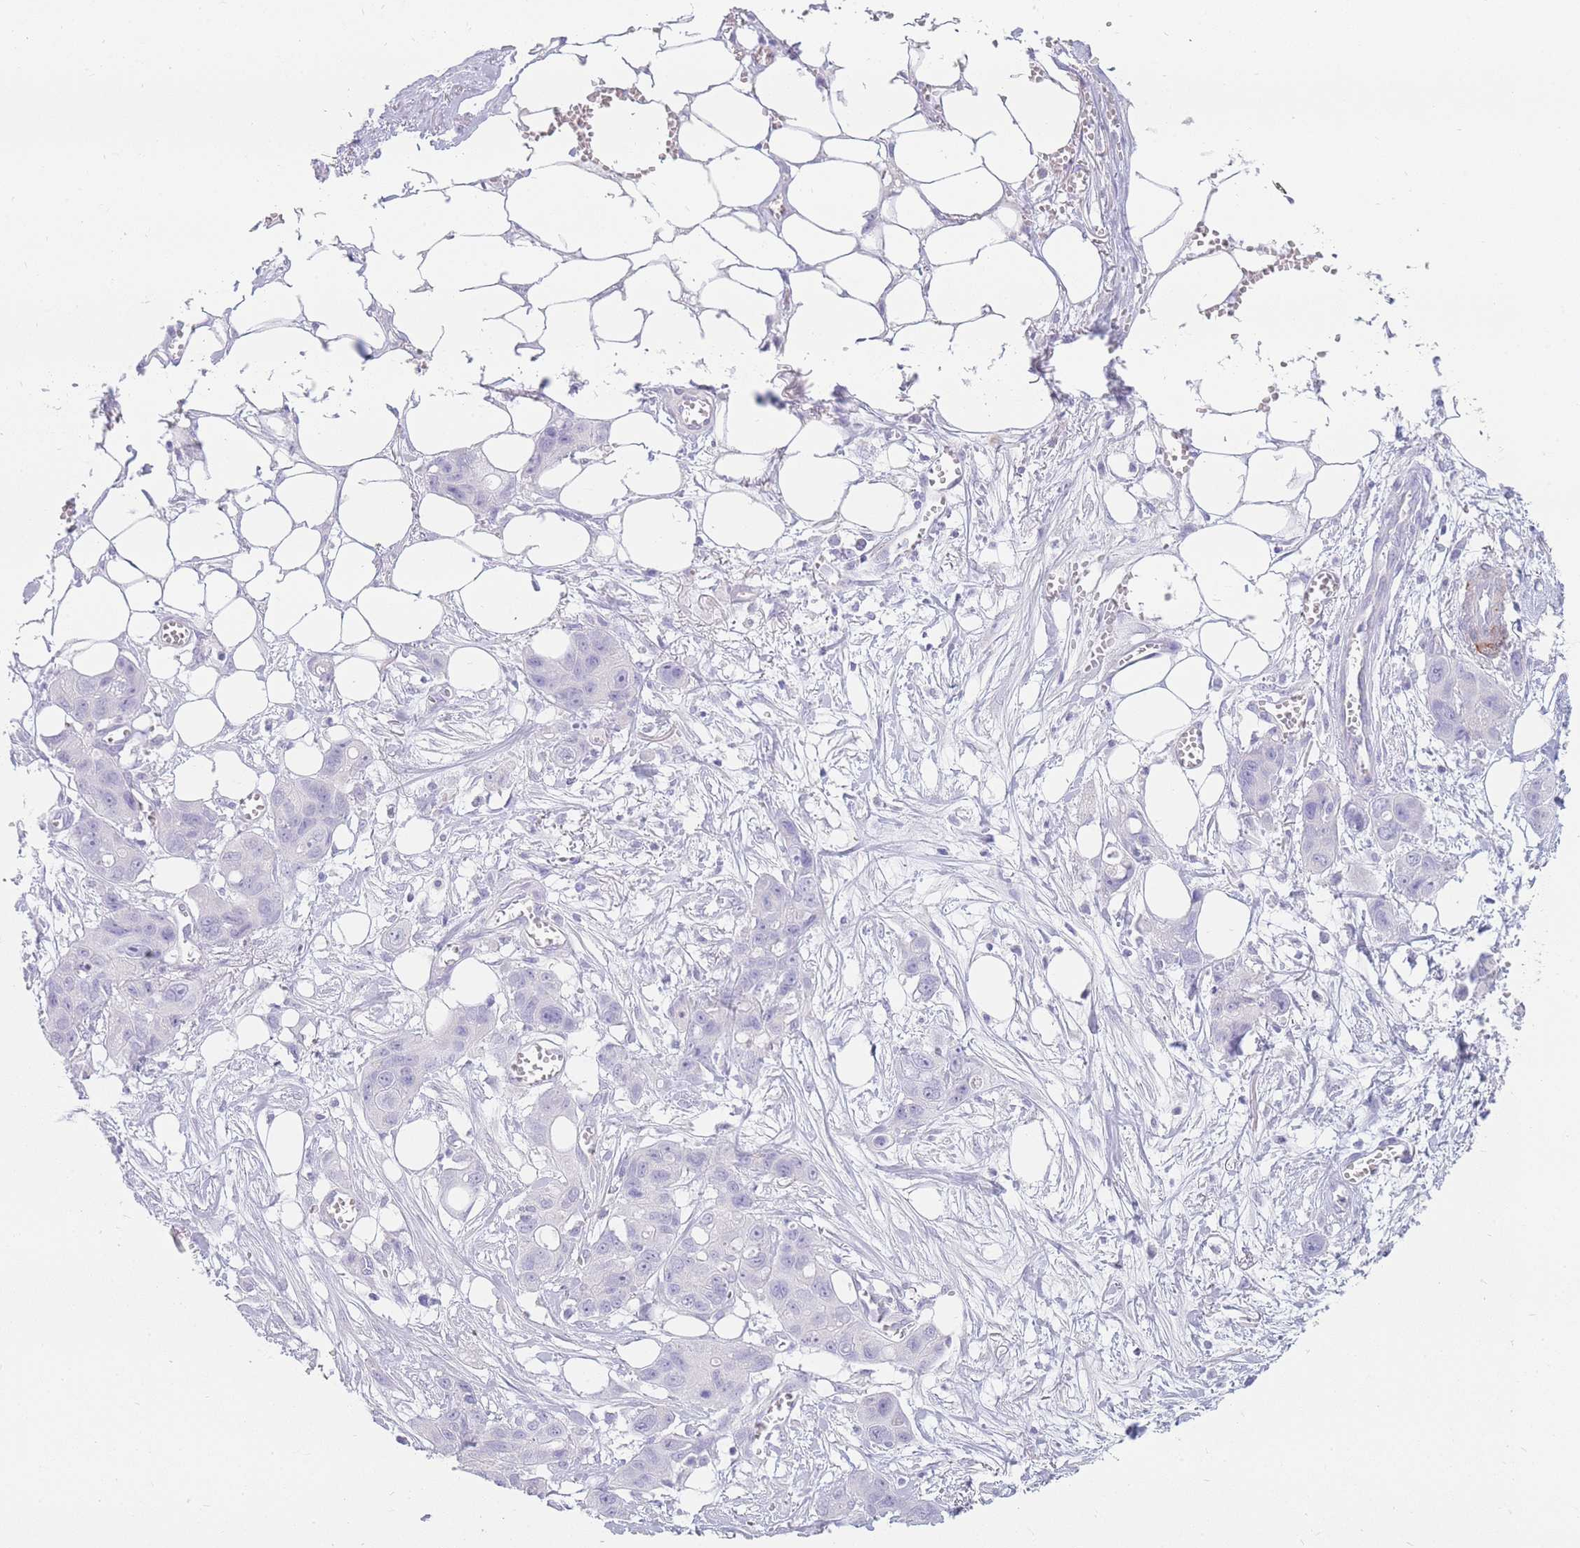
{"staining": {"intensity": "negative", "quantity": "none", "location": "none"}, "tissue": "ovarian cancer", "cell_type": "Tumor cells", "image_type": "cancer", "snomed": [{"axis": "morphology", "description": "Cystadenocarcinoma, mucinous, NOS"}, {"axis": "topography", "description": "Ovary"}], "caption": "This is an immunohistochemistry (IHC) histopathology image of human ovarian cancer (mucinous cystadenocarcinoma). There is no staining in tumor cells.", "gene": "UPK1A", "patient": {"sex": "female", "age": 70}}